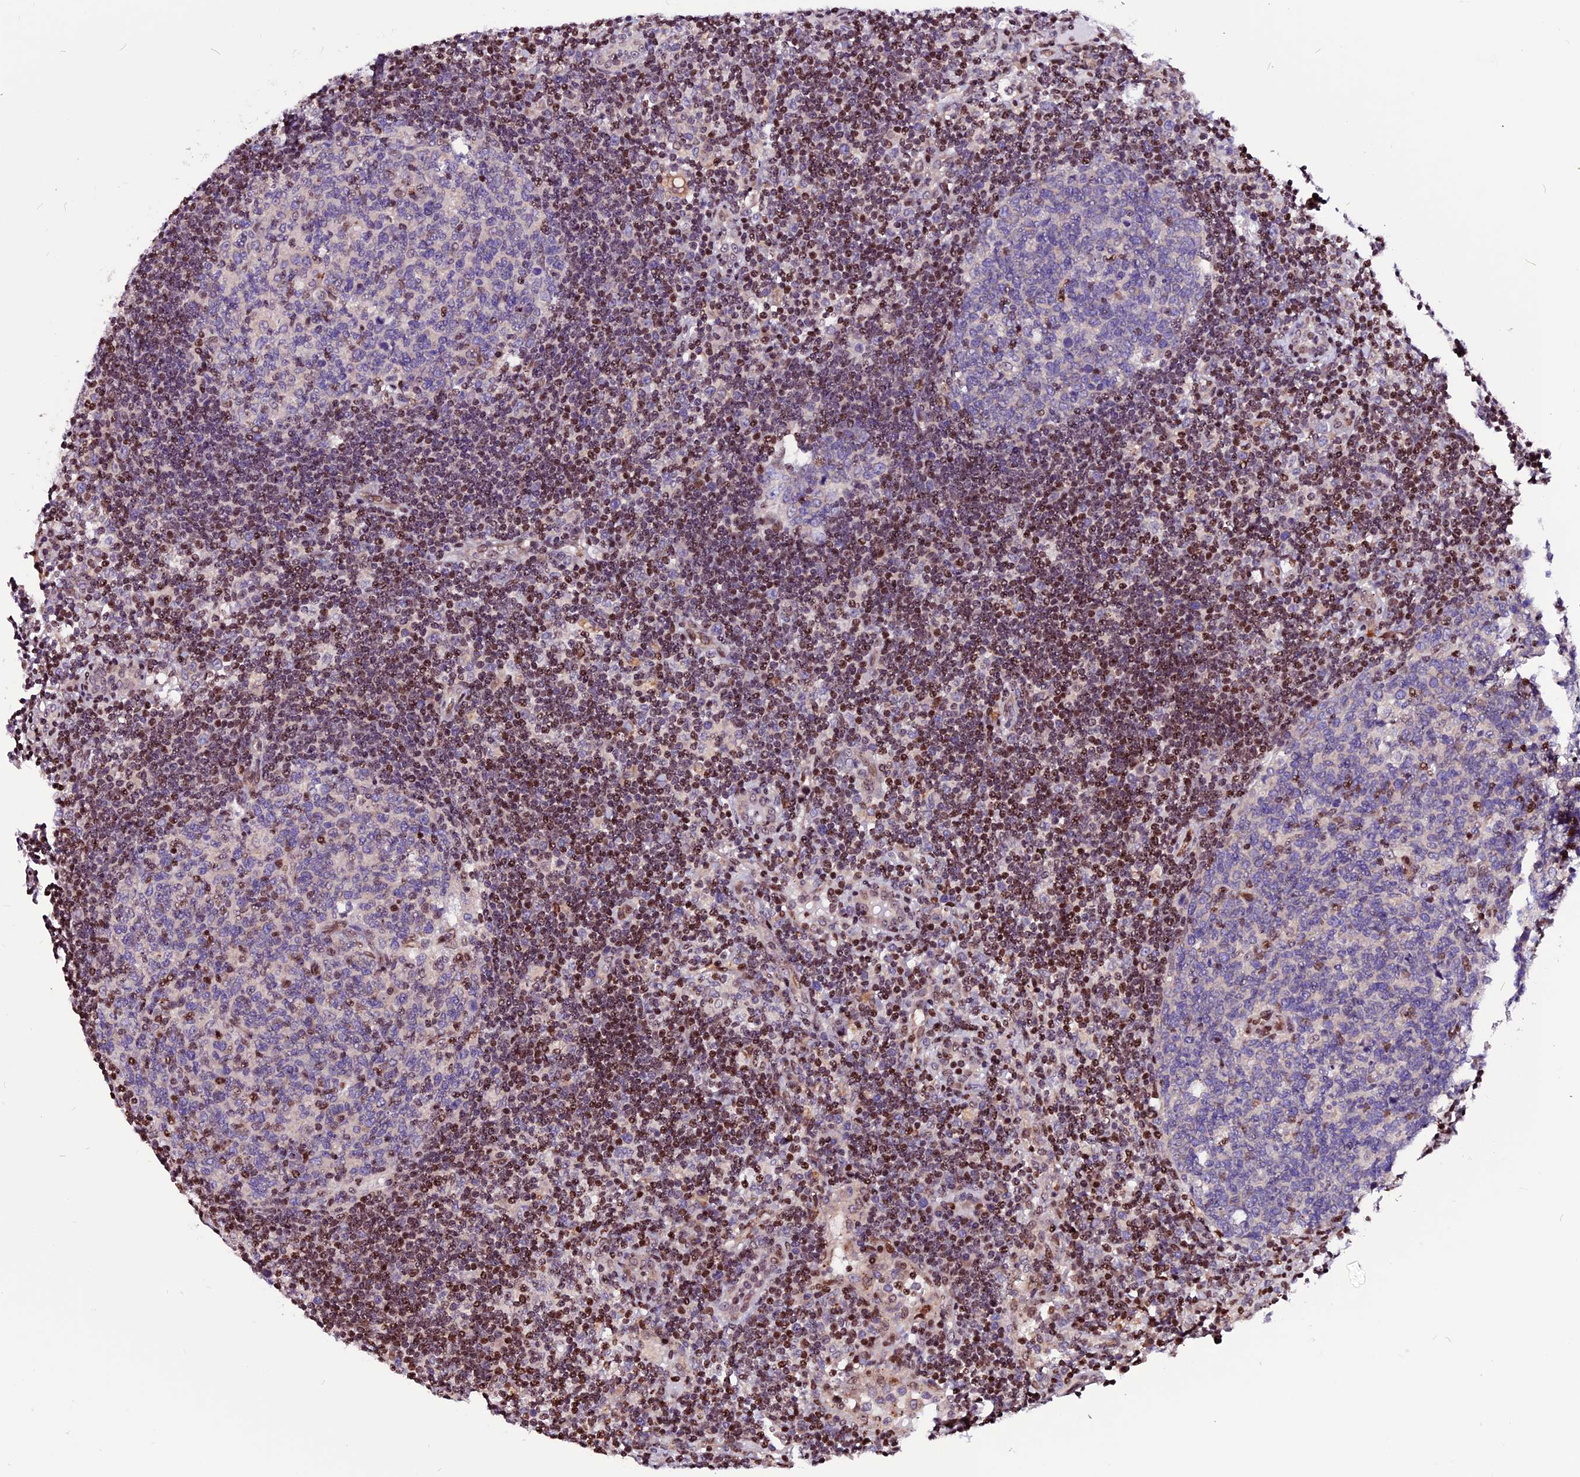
{"staining": {"intensity": "moderate", "quantity": "<25%", "location": "nuclear"}, "tissue": "lymph node", "cell_type": "Germinal center cells", "image_type": "normal", "snomed": [{"axis": "morphology", "description": "Normal tissue, NOS"}, {"axis": "topography", "description": "Lymph node"}], "caption": "Immunohistochemistry (IHC) of unremarkable lymph node shows low levels of moderate nuclear expression in approximately <25% of germinal center cells.", "gene": "RINL", "patient": {"sex": "female", "age": 73}}